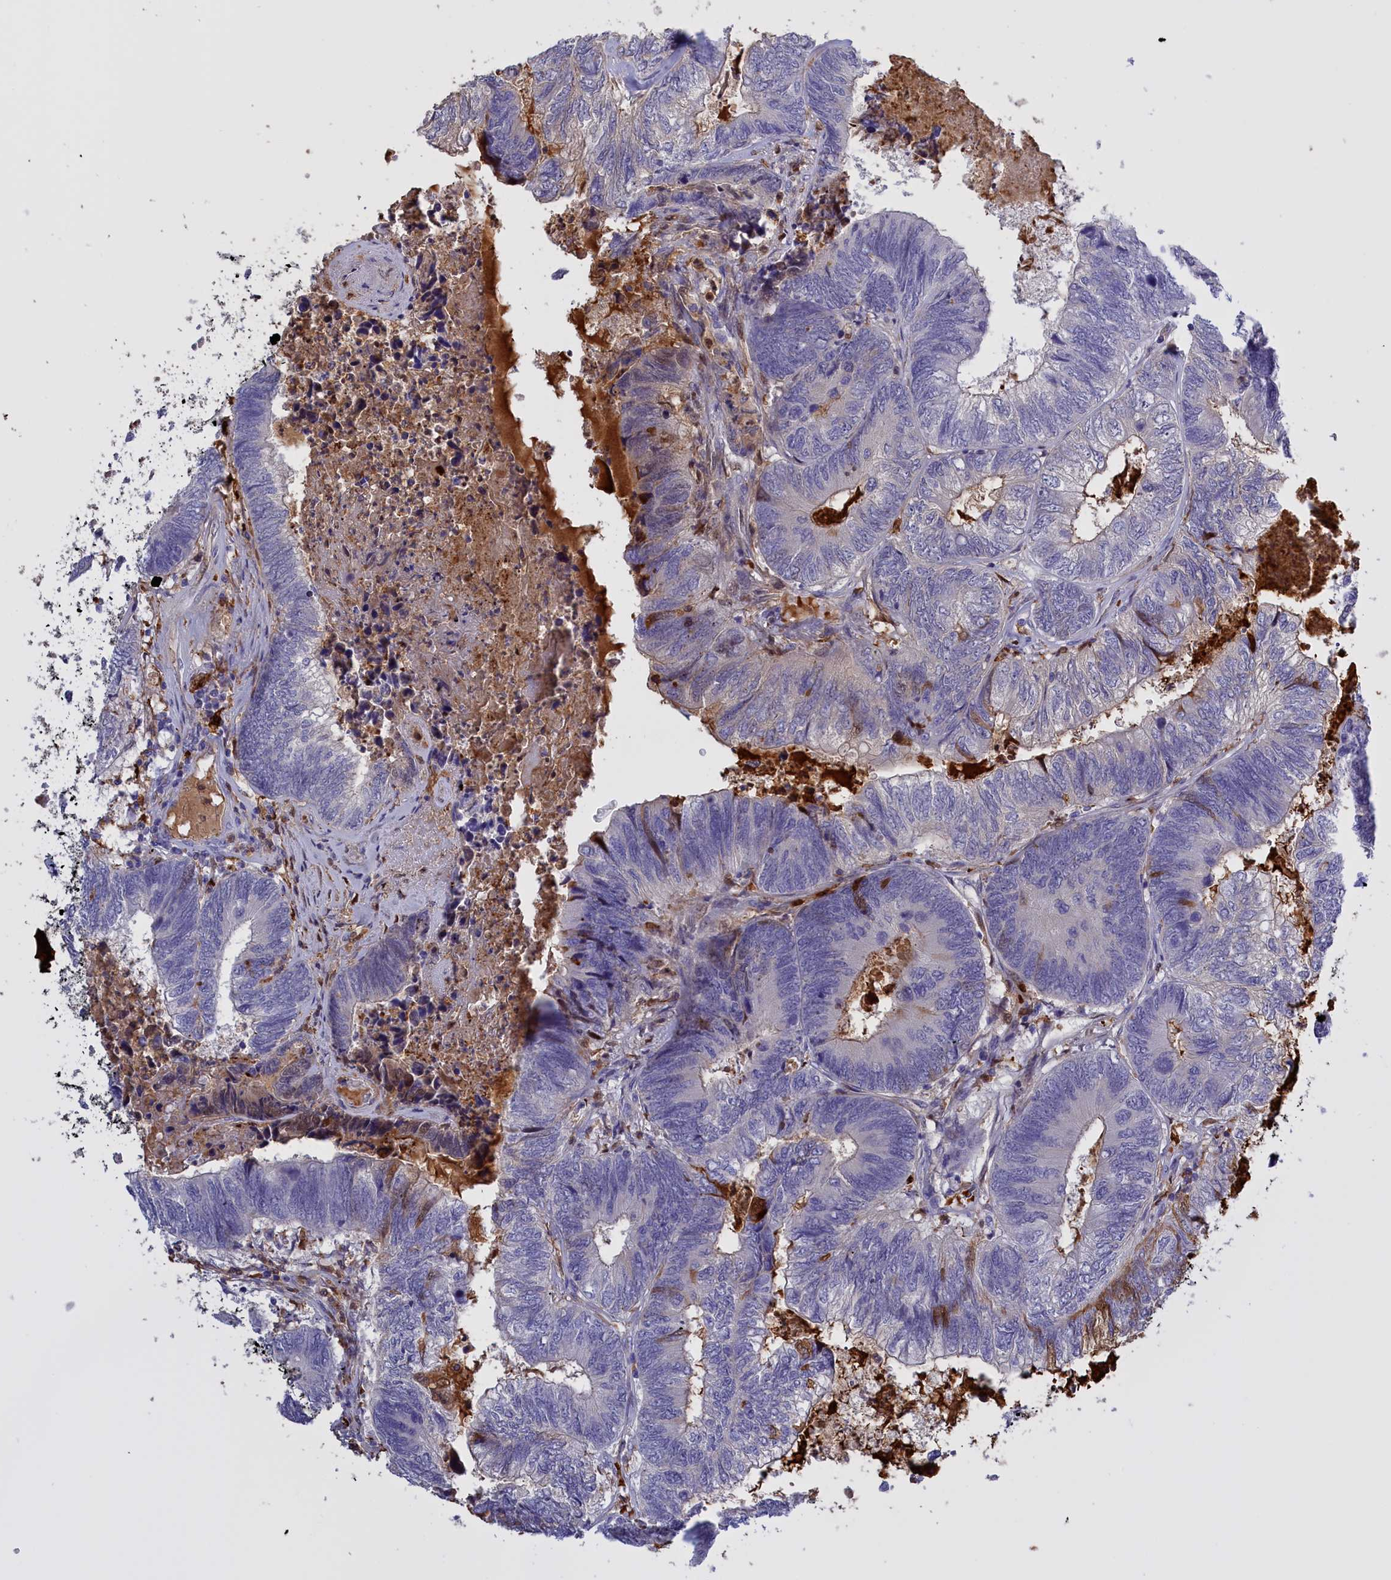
{"staining": {"intensity": "negative", "quantity": "none", "location": "none"}, "tissue": "colorectal cancer", "cell_type": "Tumor cells", "image_type": "cancer", "snomed": [{"axis": "morphology", "description": "Adenocarcinoma, NOS"}, {"axis": "topography", "description": "Colon"}], "caption": "A photomicrograph of colorectal adenocarcinoma stained for a protein displays no brown staining in tumor cells.", "gene": "FAM149B1", "patient": {"sex": "female", "age": 67}}